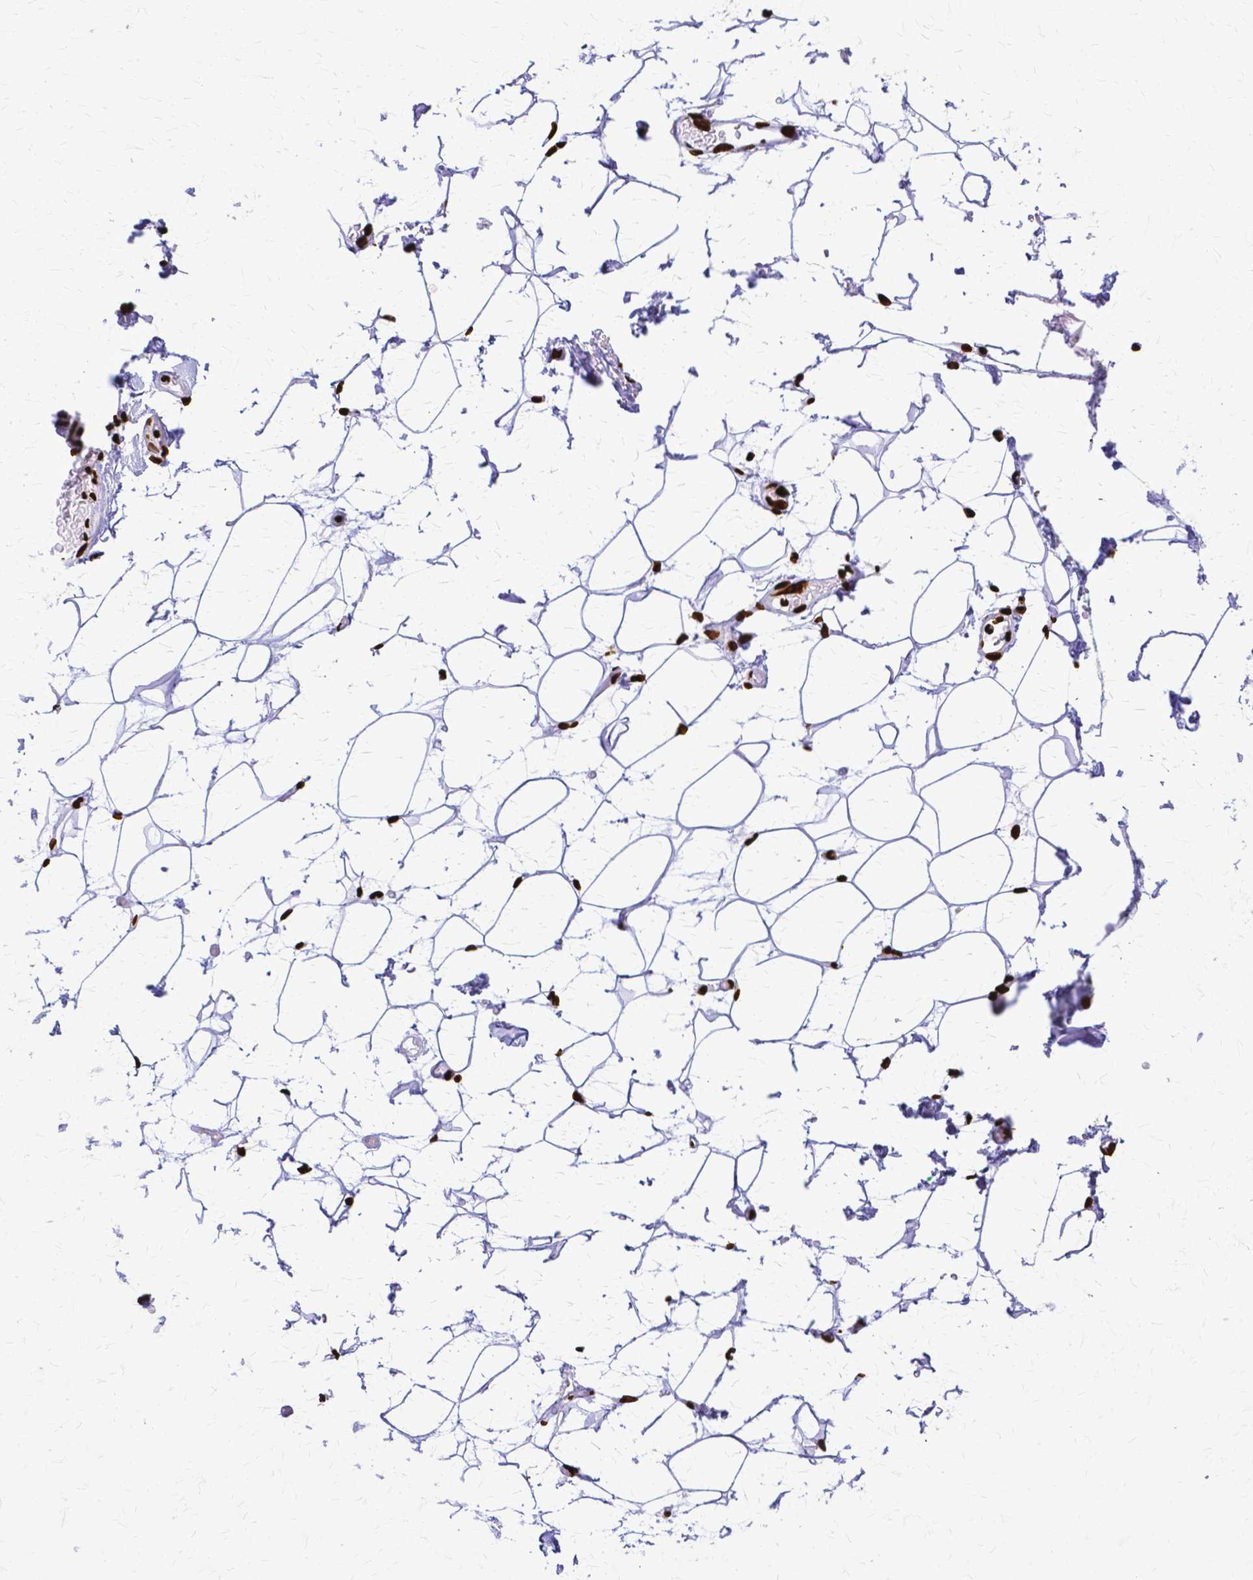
{"staining": {"intensity": "strong", "quantity": ">75%", "location": "nuclear"}, "tissue": "adipose tissue", "cell_type": "Adipocytes", "image_type": "normal", "snomed": [{"axis": "morphology", "description": "Normal tissue, NOS"}, {"axis": "topography", "description": "Anal"}, {"axis": "topography", "description": "Peripheral nerve tissue"}], "caption": "Adipose tissue was stained to show a protein in brown. There is high levels of strong nuclear staining in about >75% of adipocytes.", "gene": "SFPQ", "patient": {"sex": "male", "age": 78}}